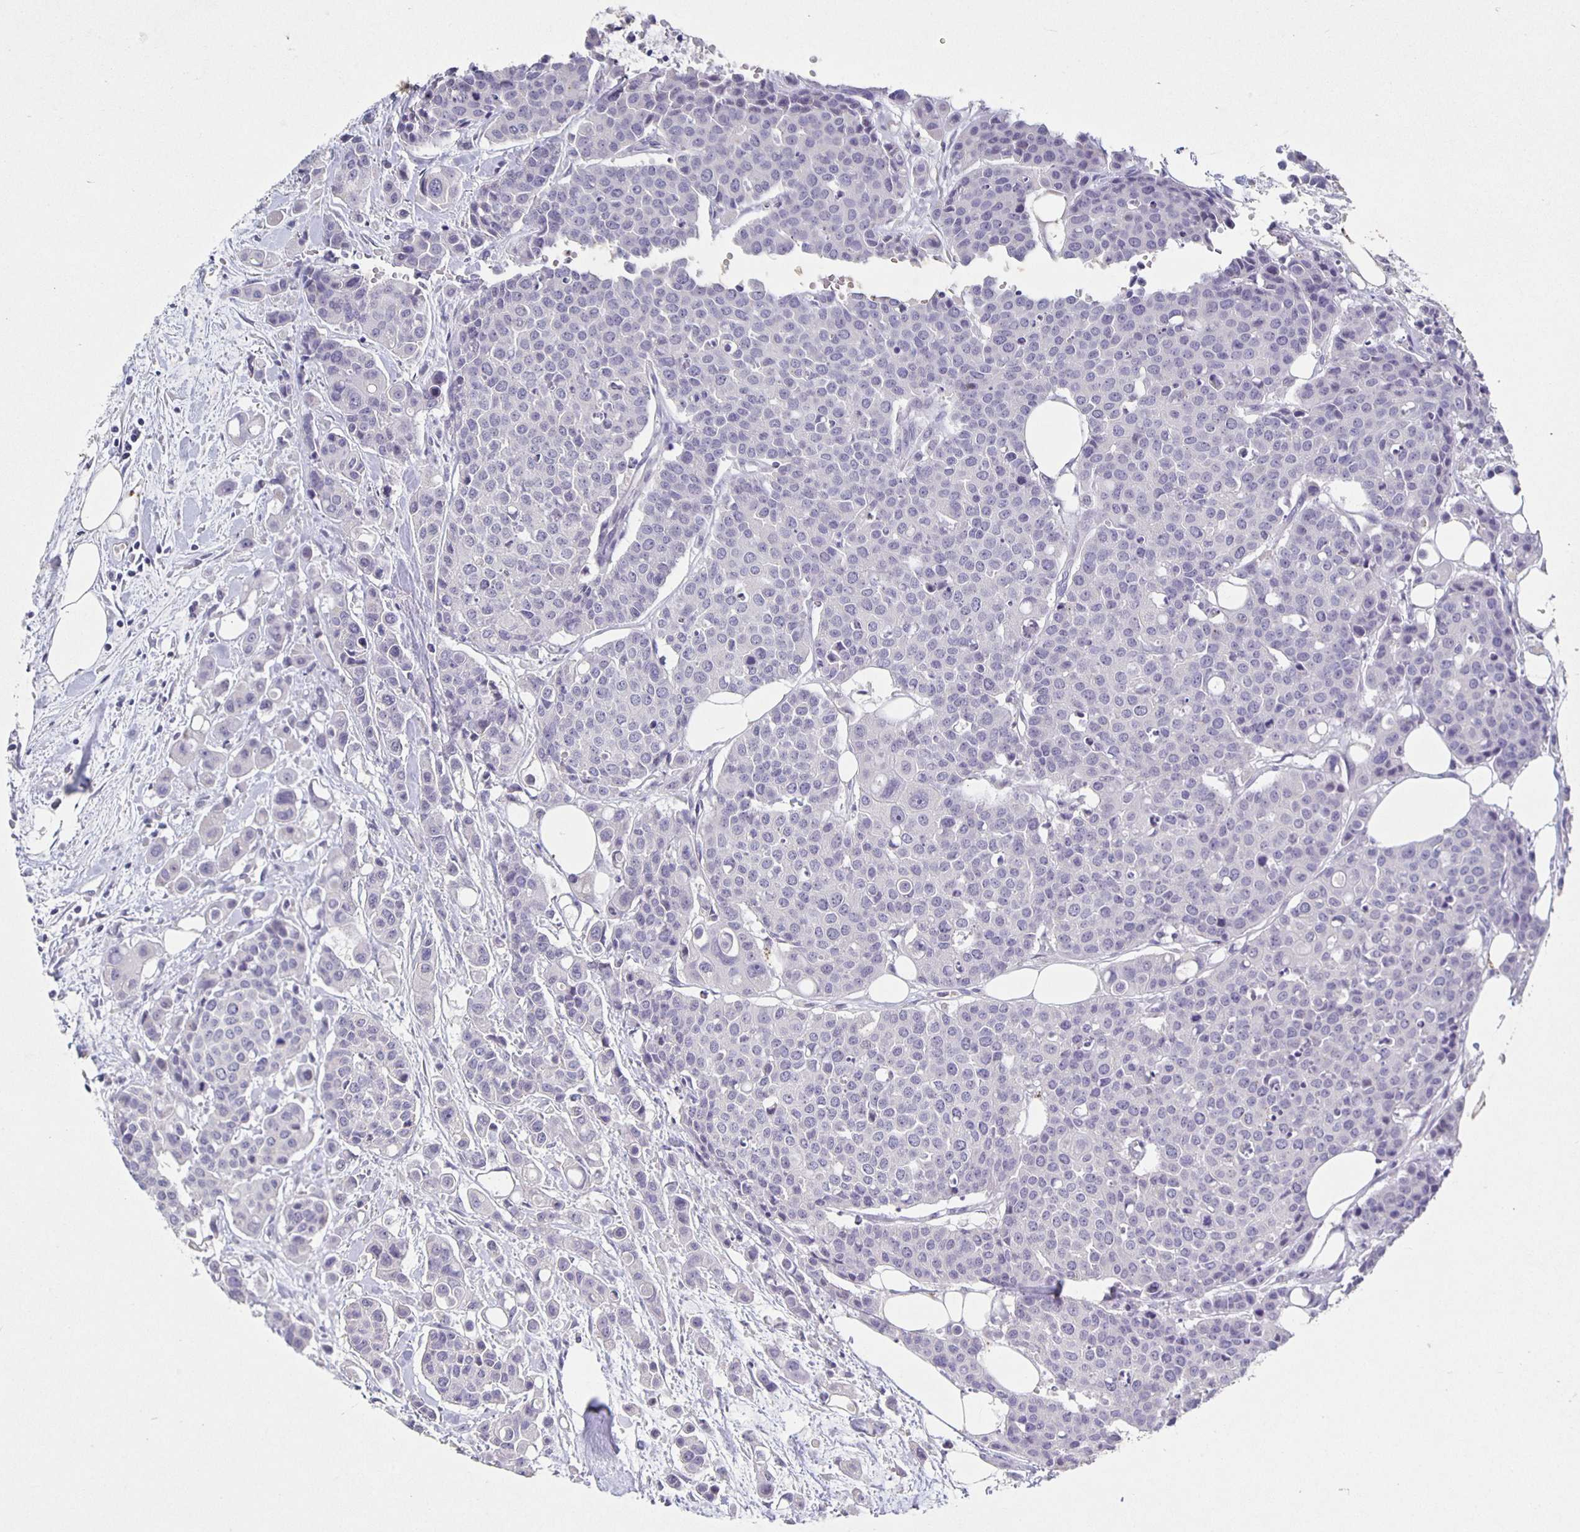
{"staining": {"intensity": "negative", "quantity": "none", "location": "none"}, "tissue": "carcinoid", "cell_type": "Tumor cells", "image_type": "cancer", "snomed": [{"axis": "morphology", "description": "Carcinoid, malignant, NOS"}, {"axis": "topography", "description": "Colon"}], "caption": "A high-resolution histopathology image shows IHC staining of malignant carcinoid, which demonstrates no significant expression in tumor cells.", "gene": "CARNS1", "patient": {"sex": "male", "age": 81}}